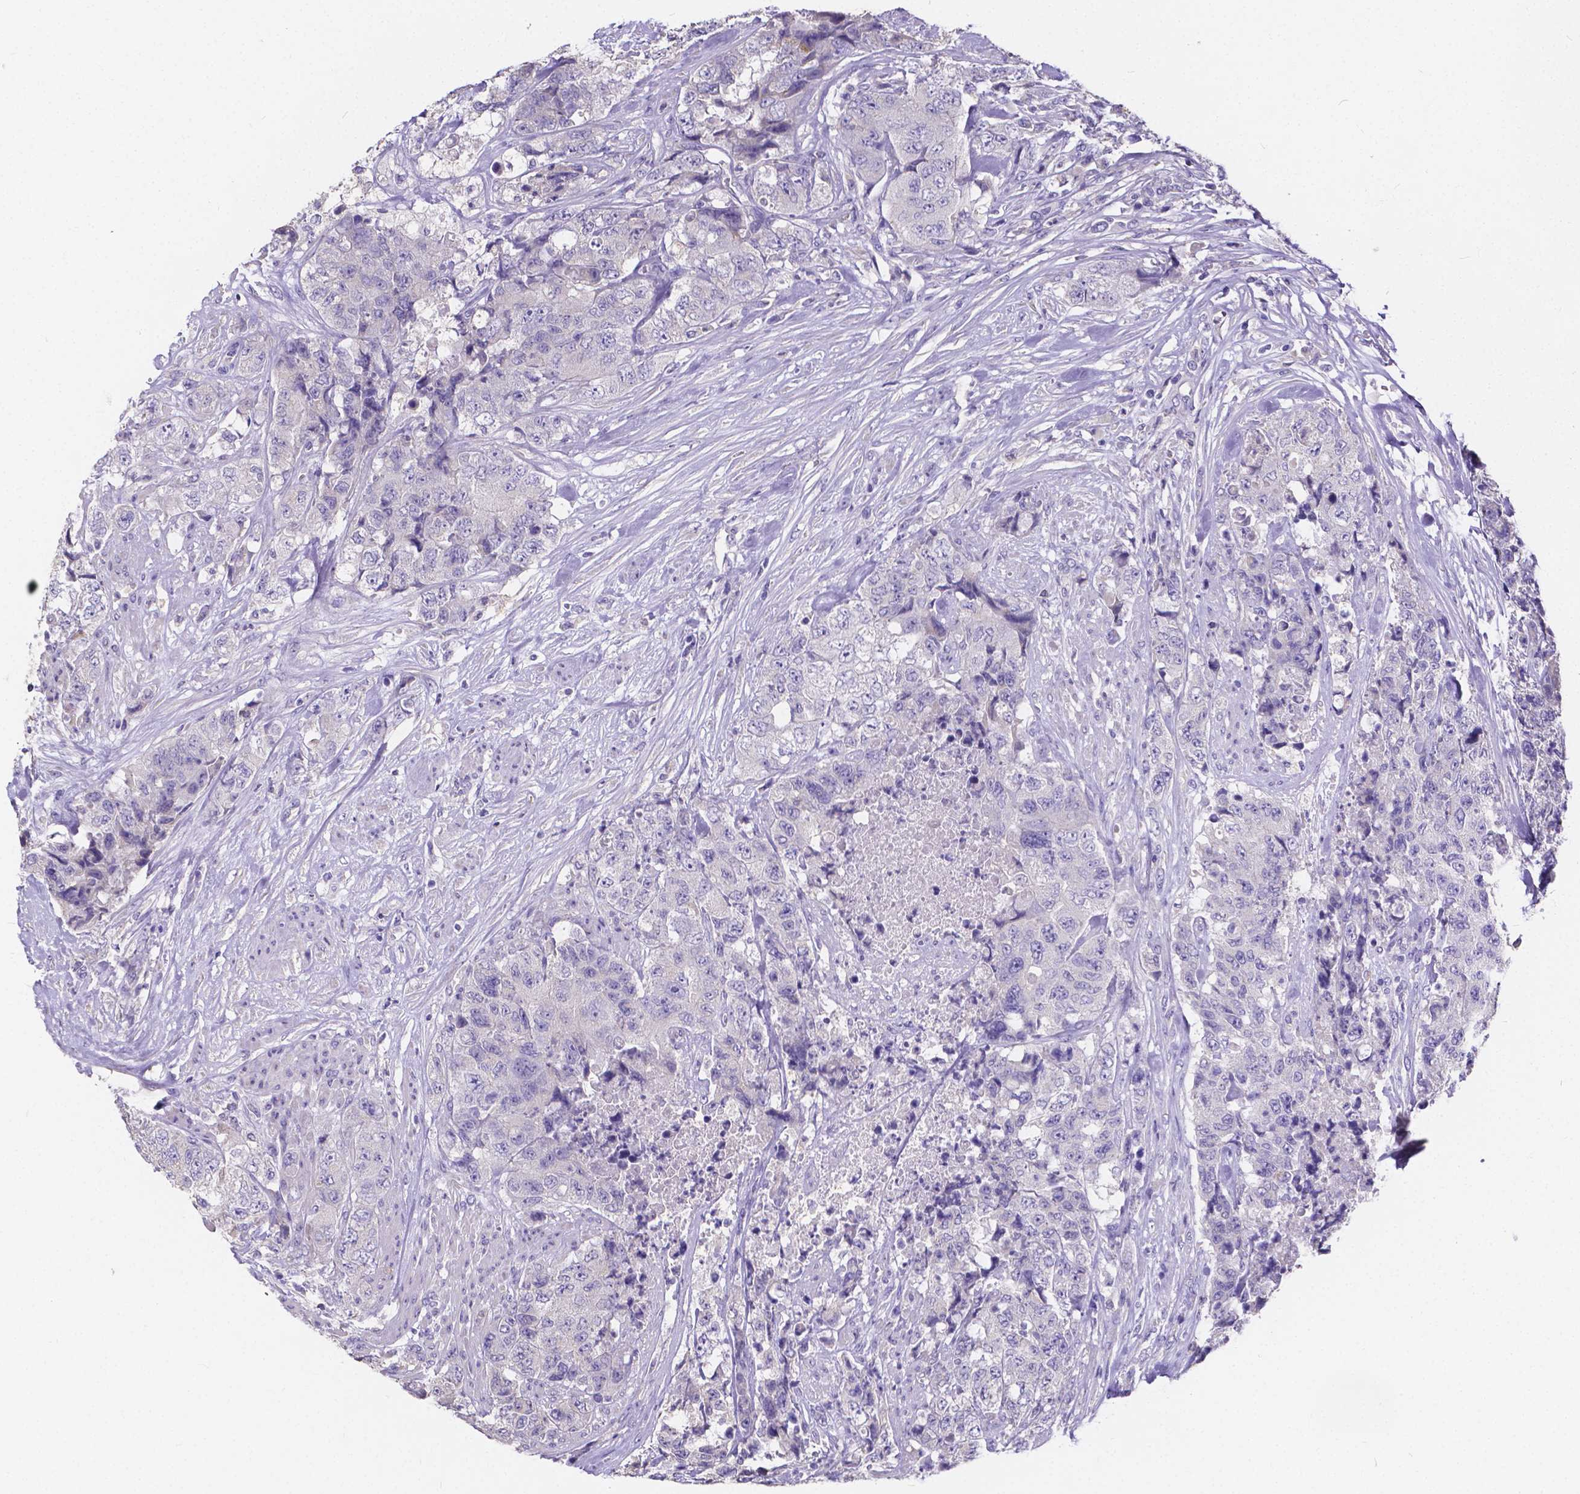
{"staining": {"intensity": "negative", "quantity": "none", "location": "none"}, "tissue": "urothelial cancer", "cell_type": "Tumor cells", "image_type": "cancer", "snomed": [{"axis": "morphology", "description": "Urothelial carcinoma, High grade"}, {"axis": "topography", "description": "Urinary bladder"}], "caption": "Photomicrograph shows no significant protein positivity in tumor cells of urothelial cancer. (DAB IHC with hematoxylin counter stain).", "gene": "ATP6V1D", "patient": {"sex": "female", "age": 78}}